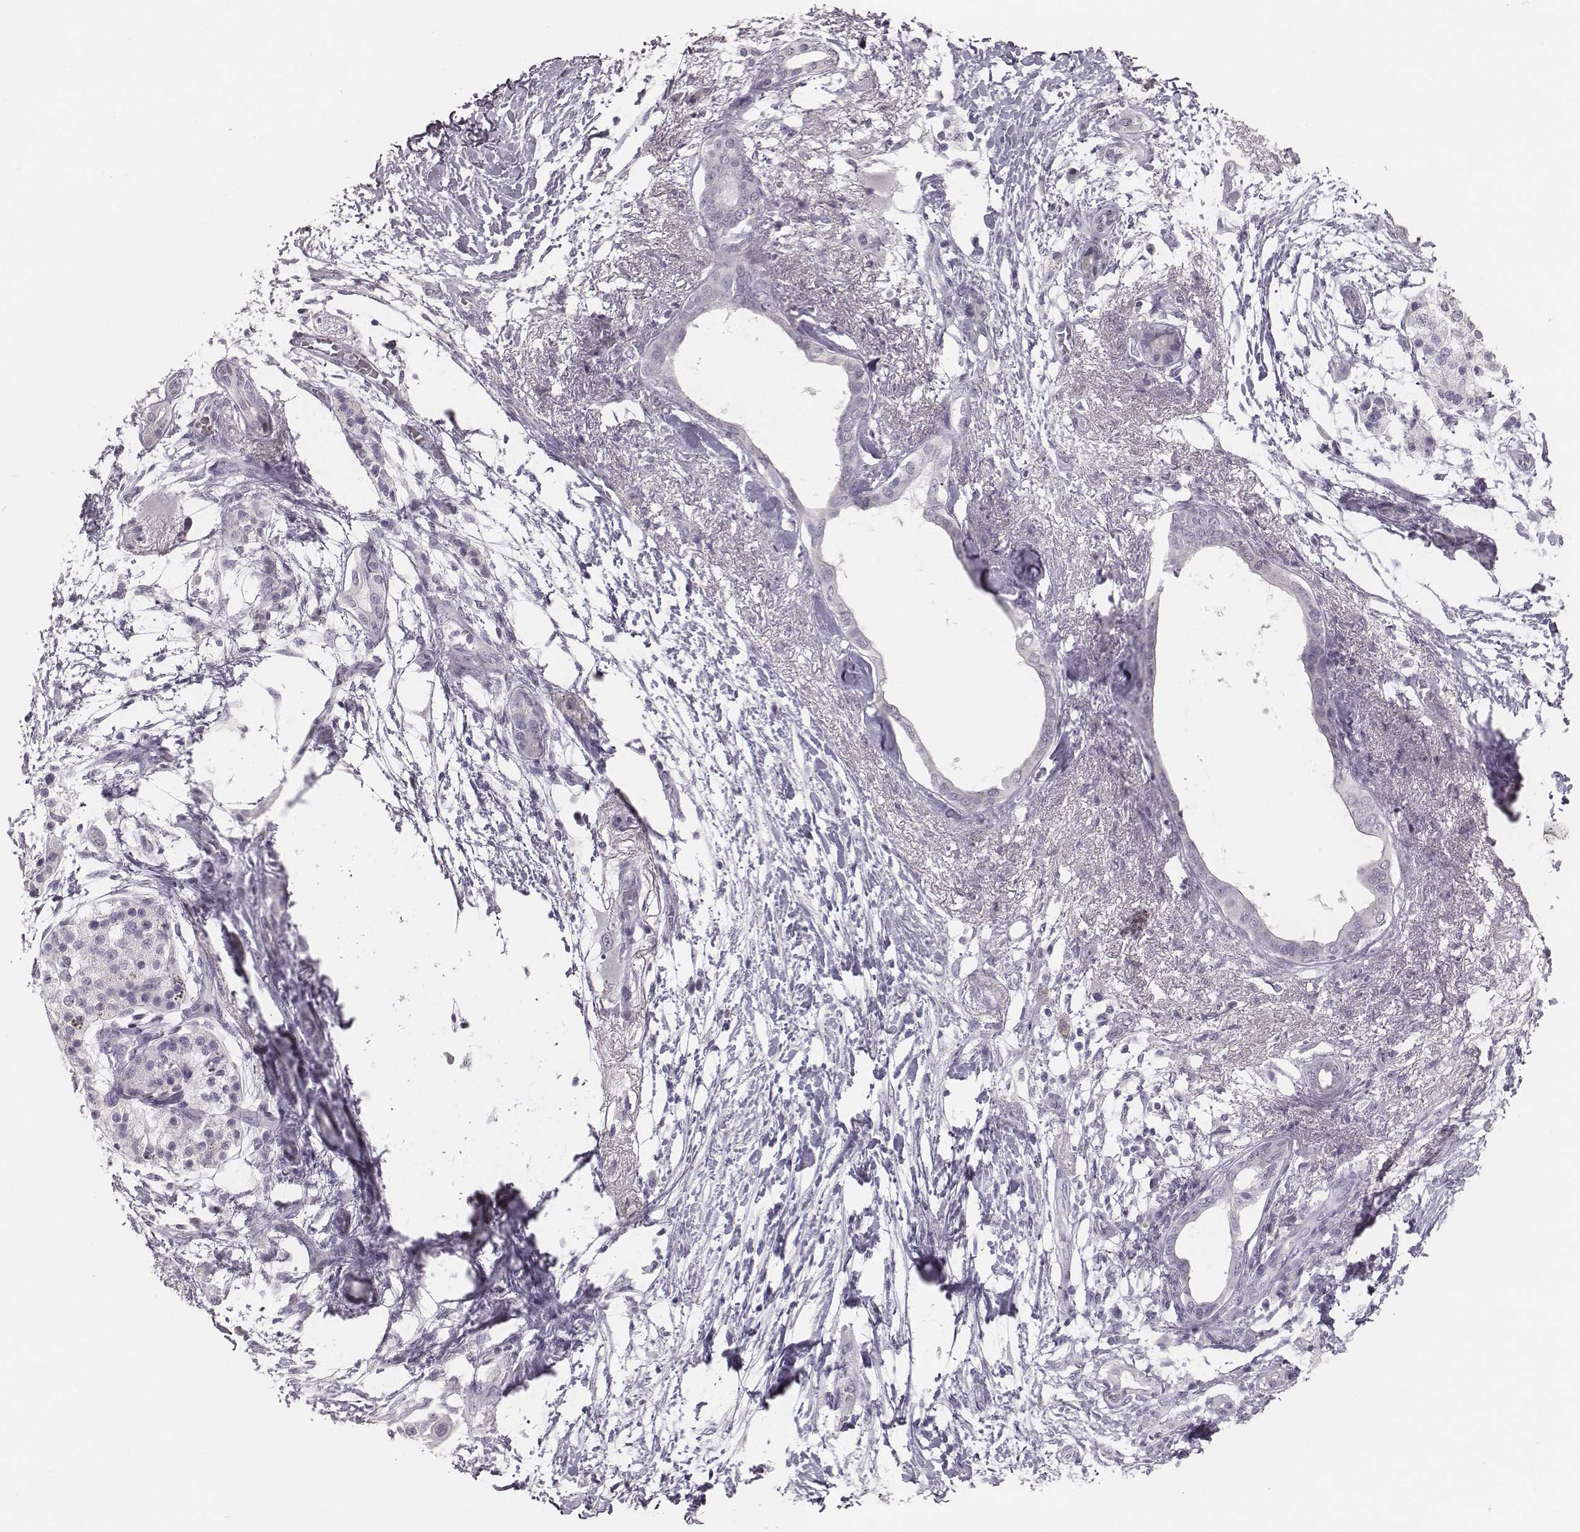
{"staining": {"intensity": "negative", "quantity": "none", "location": "none"}, "tissue": "pancreatic cancer", "cell_type": "Tumor cells", "image_type": "cancer", "snomed": [{"axis": "morphology", "description": "Adenocarcinoma, NOS"}, {"axis": "topography", "description": "Pancreas"}], "caption": "High magnification brightfield microscopy of pancreatic adenocarcinoma stained with DAB (3,3'-diaminobenzidine) (brown) and counterstained with hematoxylin (blue): tumor cells show no significant positivity. Brightfield microscopy of immunohistochemistry (IHC) stained with DAB (brown) and hematoxylin (blue), captured at high magnification.", "gene": "CSHL1", "patient": {"sex": "female", "age": 72}}